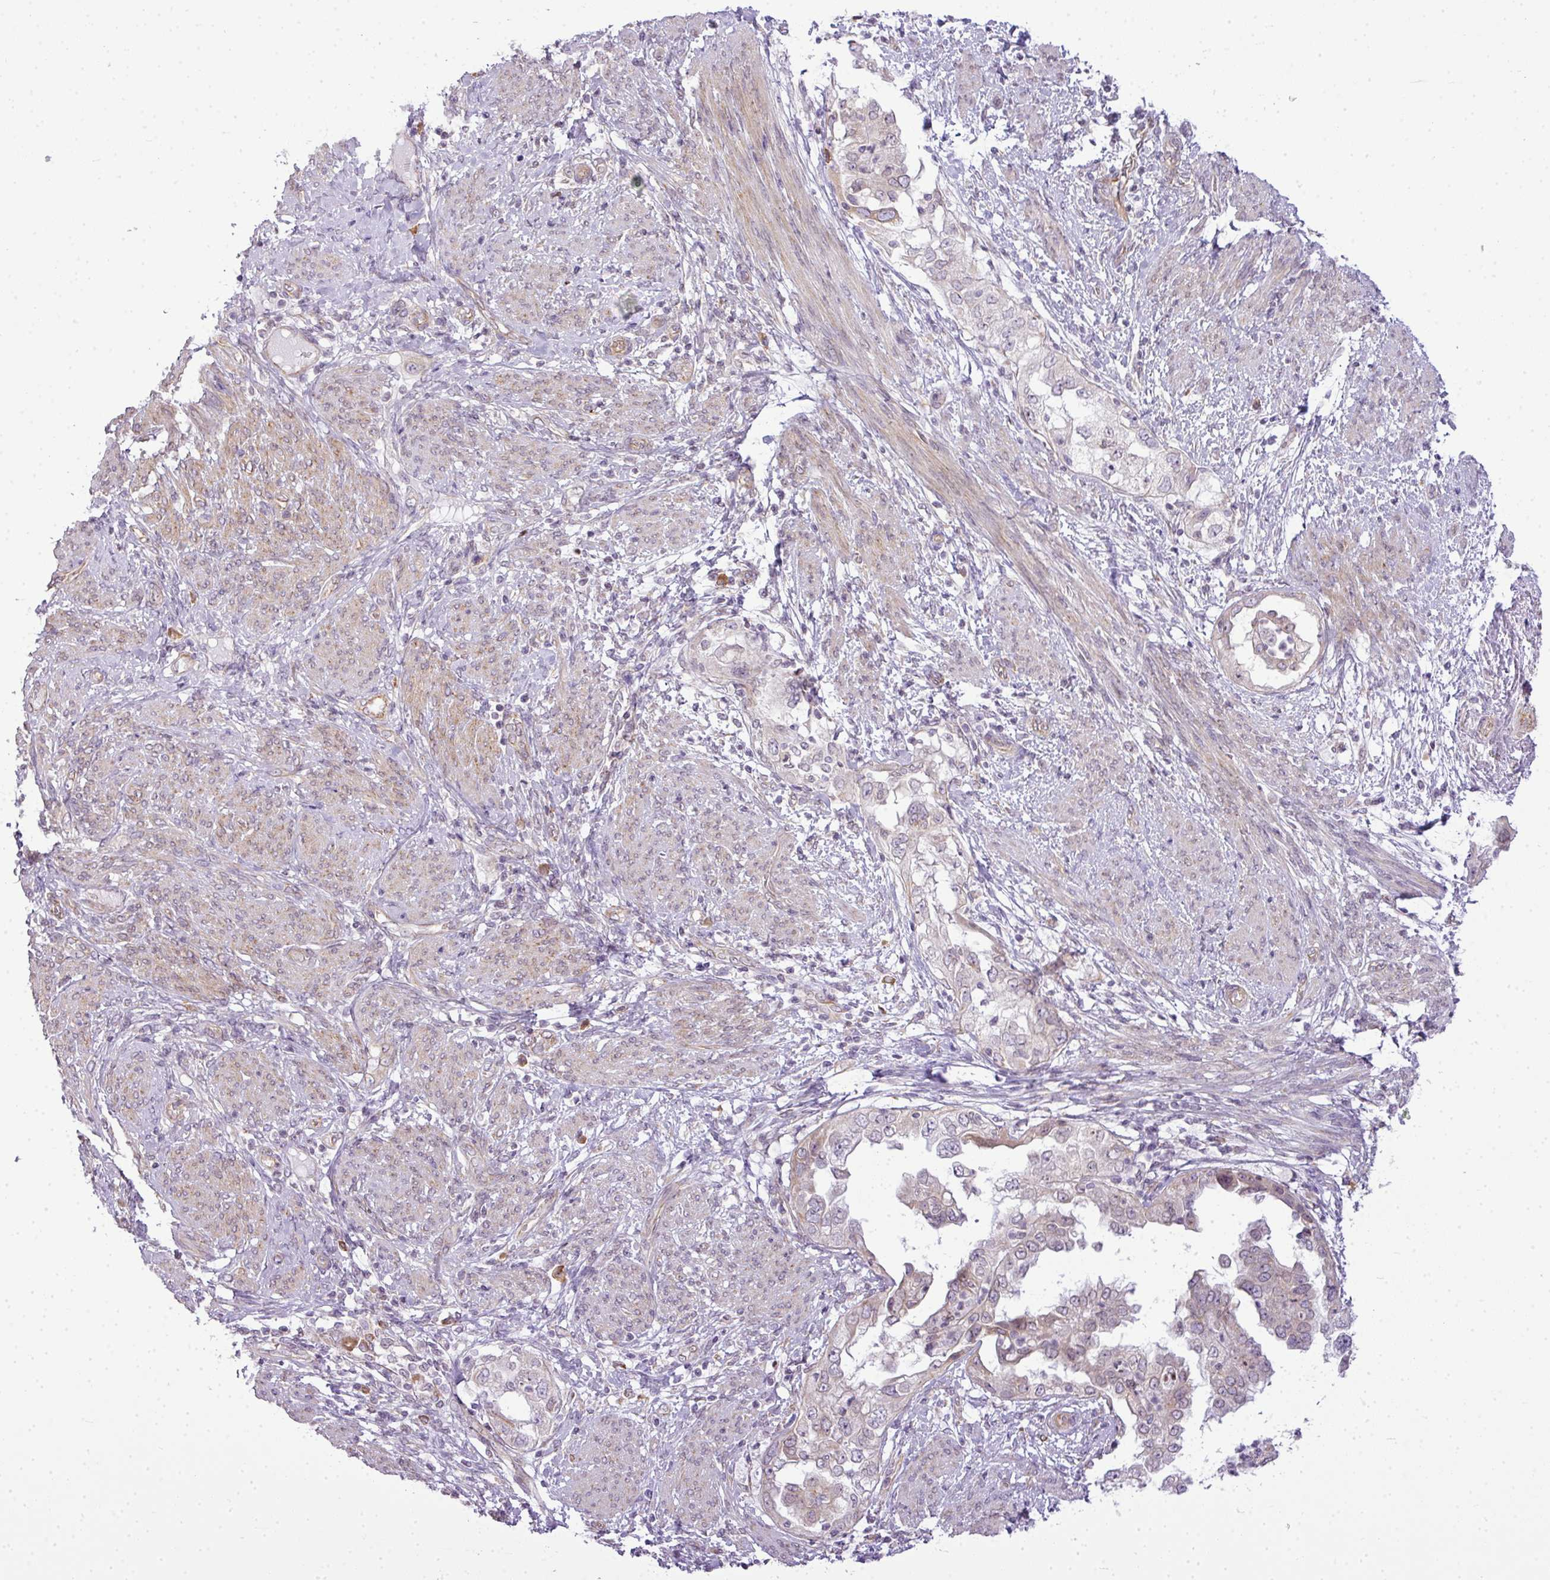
{"staining": {"intensity": "negative", "quantity": "none", "location": "none"}, "tissue": "endometrial cancer", "cell_type": "Tumor cells", "image_type": "cancer", "snomed": [{"axis": "morphology", "description": "Adenocarcinoma, NOS"}, {"axis": "topography", "description": "Endometrium"}], "caption": "Tumor cells show no significant expression in endometrial cancer.", "gene": "COX18", "patient": {"sex": "female", "age": 85}}